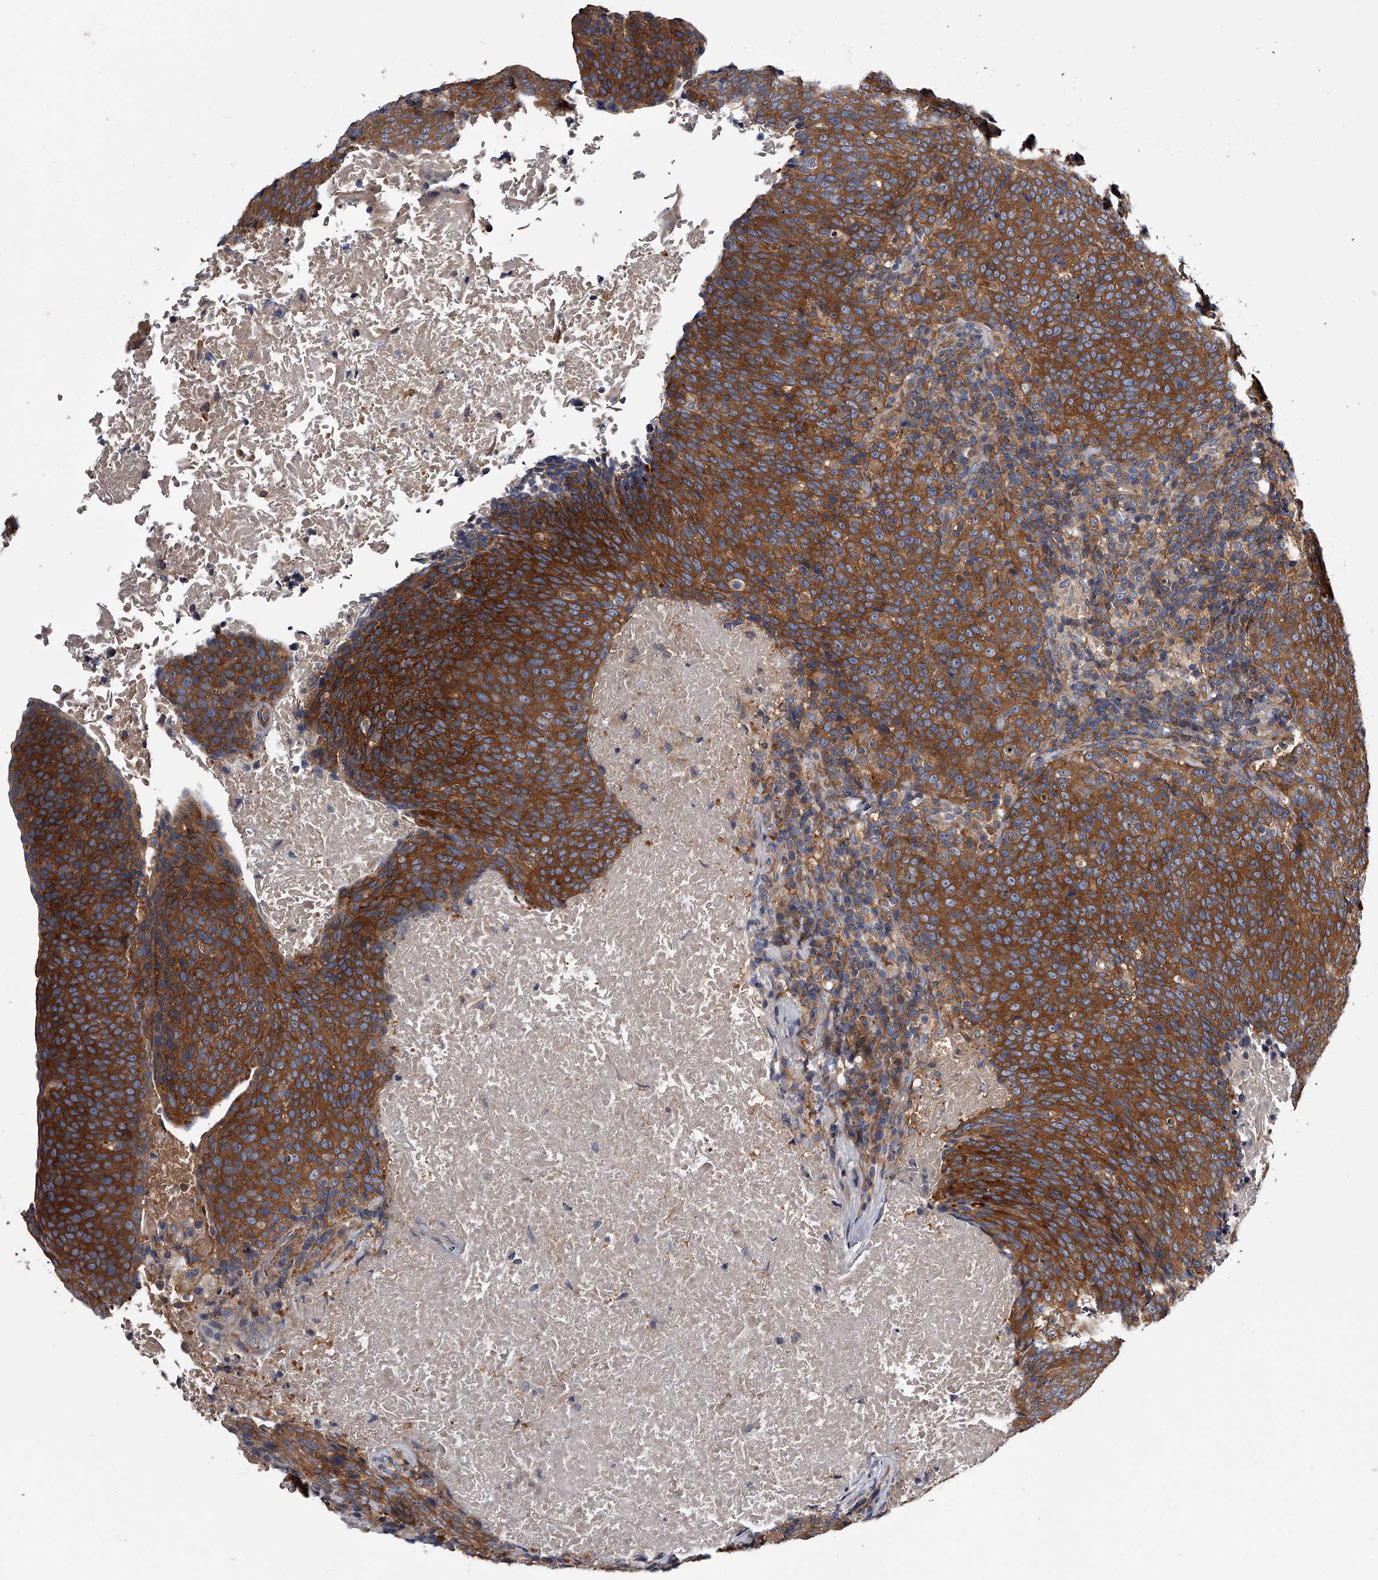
{"staining": {"intensity": "strong", "quantity": ">75%", "location": "cytoplasmic/membranous"}, "tissue": "head and neck cancer", "cell_type": "Tumor cells", "image_type": "cancer", "snomed": [{"axis": "morphology", "description": "Squamous cell carcinoma, NOS"}, {"axis": "morphology", "description": "Squamous cell carcinoma, metastatic, NOS"}, {"axis": "topography", "description": "Lymph node"}, {"axis": "topography", "description": "Head-Neck"}], "caption": "This photomicrograph exhibits head and neck cancer stained with IHC to label a protein in brown. The cytoplasmic/membranous of tumor cells show strong positivity for the protein. Nuclei are counter-stained blue.", "gene": "GAPVD1", "patient": {"sex": "male", "age": 62}}